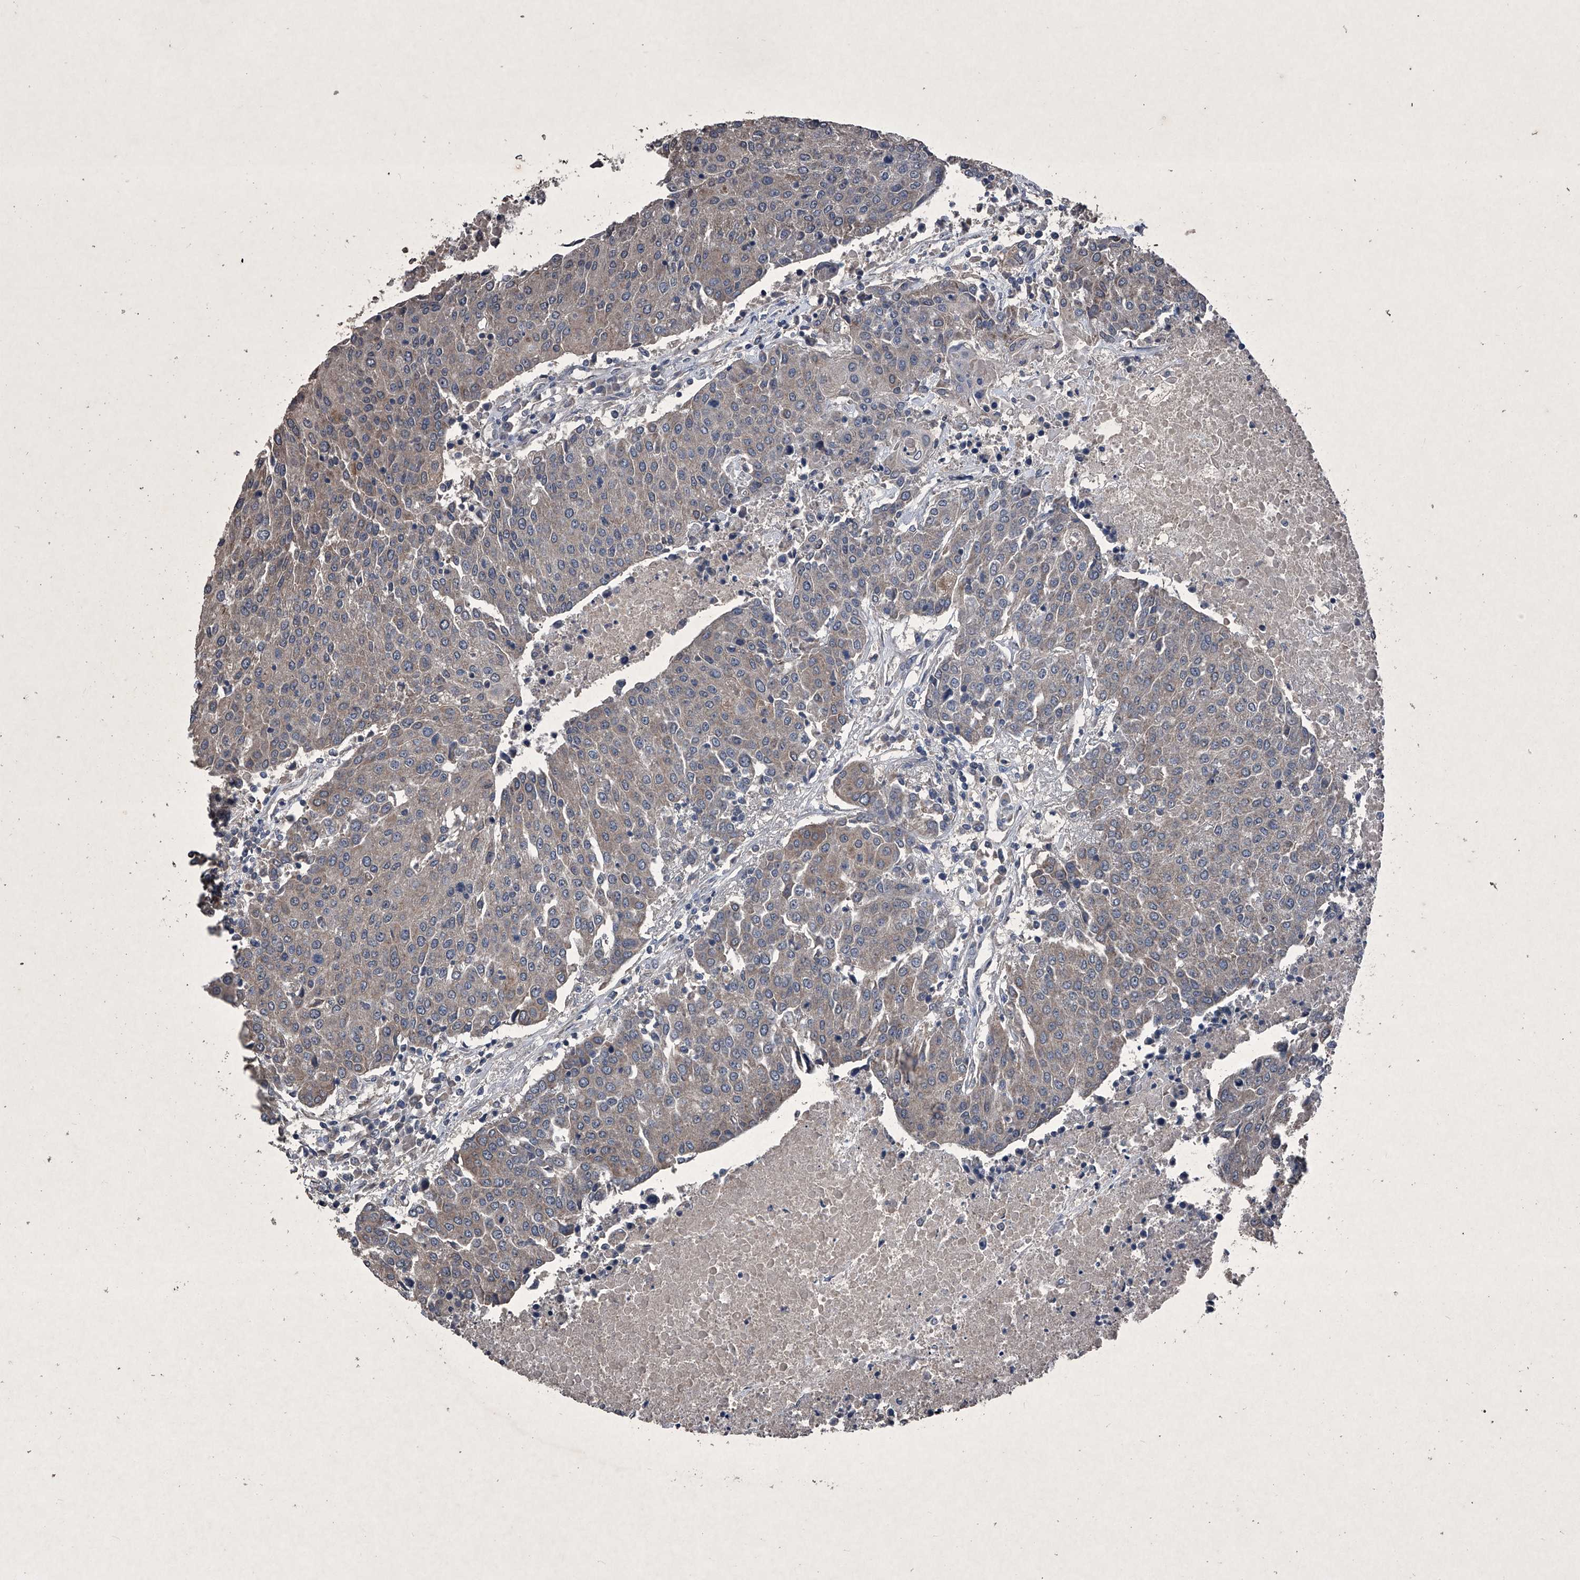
{"staining": {"intensity": "weak", "quantity": ">75%", "location": "cytoplasmic/membranous"}, "tissue": "urothelial cancer", "cell_type": "Tumor cells", "image_type": "cancer", "snomed": [{"axis": "morphology", "description": "Urothelial carcinoma, High grade"}, {"axis": "topography", "description": "Urinary bladder"}], "caption": "The image shows immunohistochemical staining of urothelial carcinoma (high-grade). There is weak cytoplasmic/membranous positivity is seen in approximately >75% of tumor cells.", "gene": "MAPKAP1", "patient": {"sex": "female", "age": 85}}